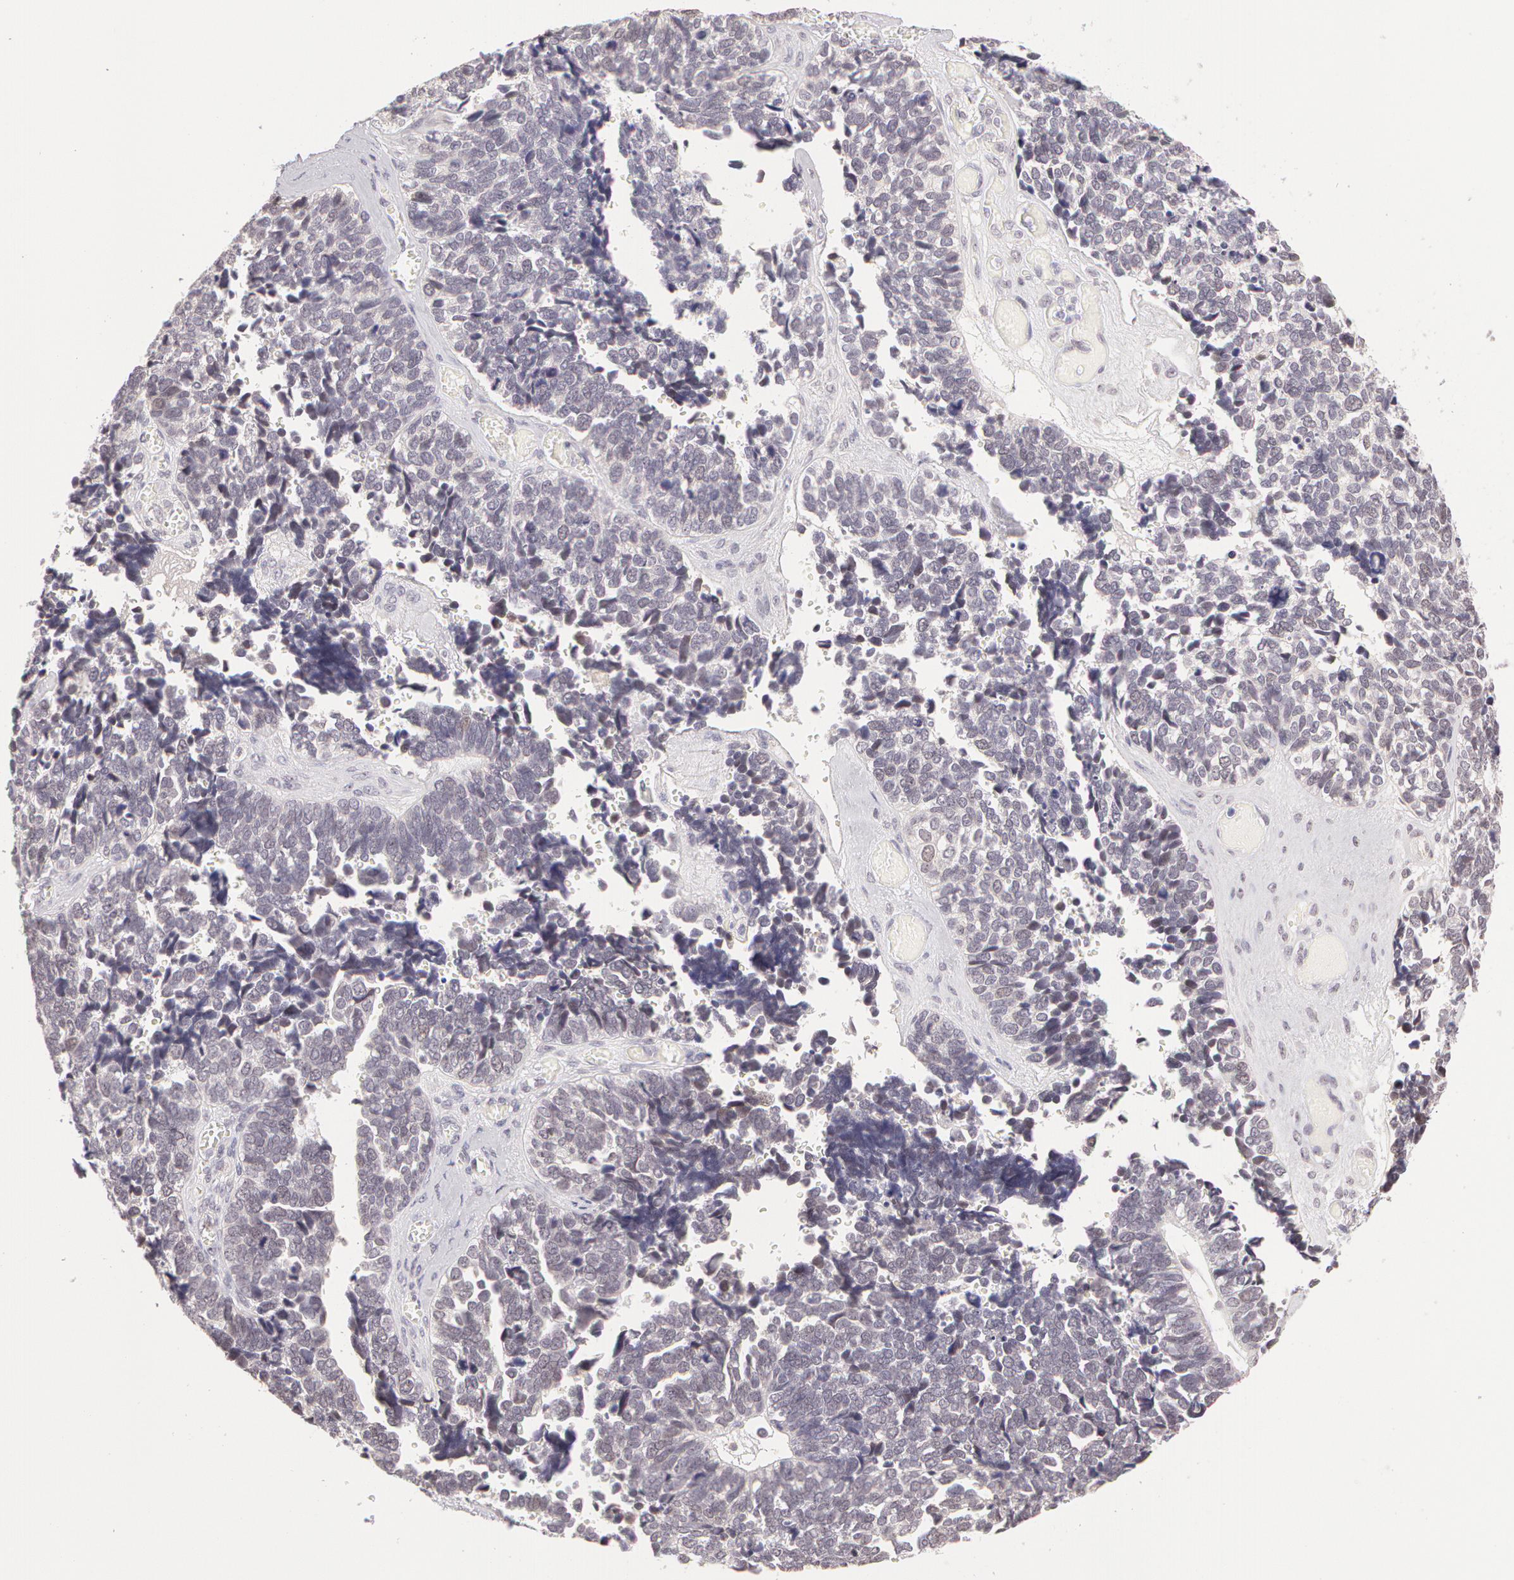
{"staining": {"intensity": "negative", "quantity": "none", "location": "none"}, "tissue": "ovarian cancer", "cell_type": "Tumor cells", "image_type": "cancer", "snomed": [{"axis": "morphology", "description": "Cystadenocarcinoma, serous, NOS"}, {"axis": "topography", "description": "Ovary"}], "caption": "Tumor cells show no significant protein positivity in ovarian serous cystadenocarcinoma.", "gene": "ZNF597", "patient": {"sex": "female", "age": 77}}